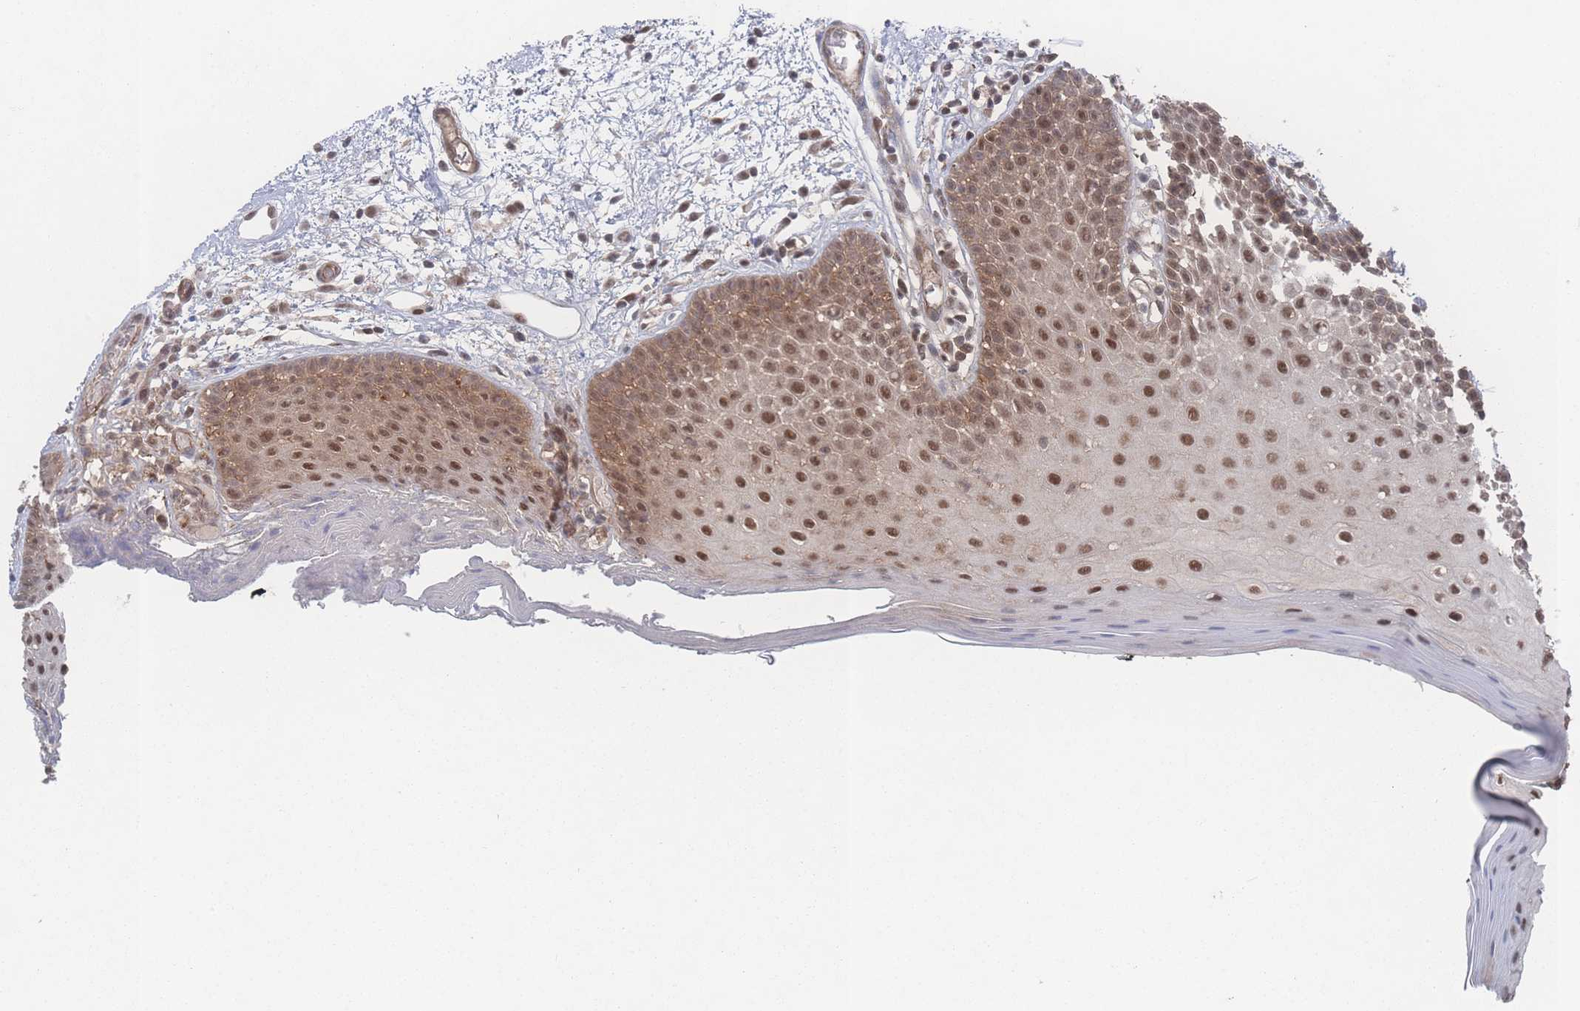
{"staining": {"intensity": "moderate", "quantity": ">75%", "location": "nuclear"}, "tissue": "oral mucosa", "cell_type": "Squamous epithelial cells", "image_type": "normal", "snomed": [{"axis": "morphology", "description": "Normal tissue, NOS"}, {"axis": "morphology", "description": "Squamous cell carcinoma, NOS"}, {"axis": "topography", "description": "Oral tissue"}, {"axis": "topography", "description": "Tounge, NOS"}, {"axis": "topography", "description": "Head-Neck"}], "caption": "Immunohistochemistry (IHC) image of unremarkable oral mucosa: oral mucosa stained using immunohistochemistry reveals medium levels of moderate protein expression localized specifically in the nuclear of squamous epithelial cells, appearing as a nuclear brown color.", "gene": "PSMA1", "patient": {"sex": "male", "age": 76}}